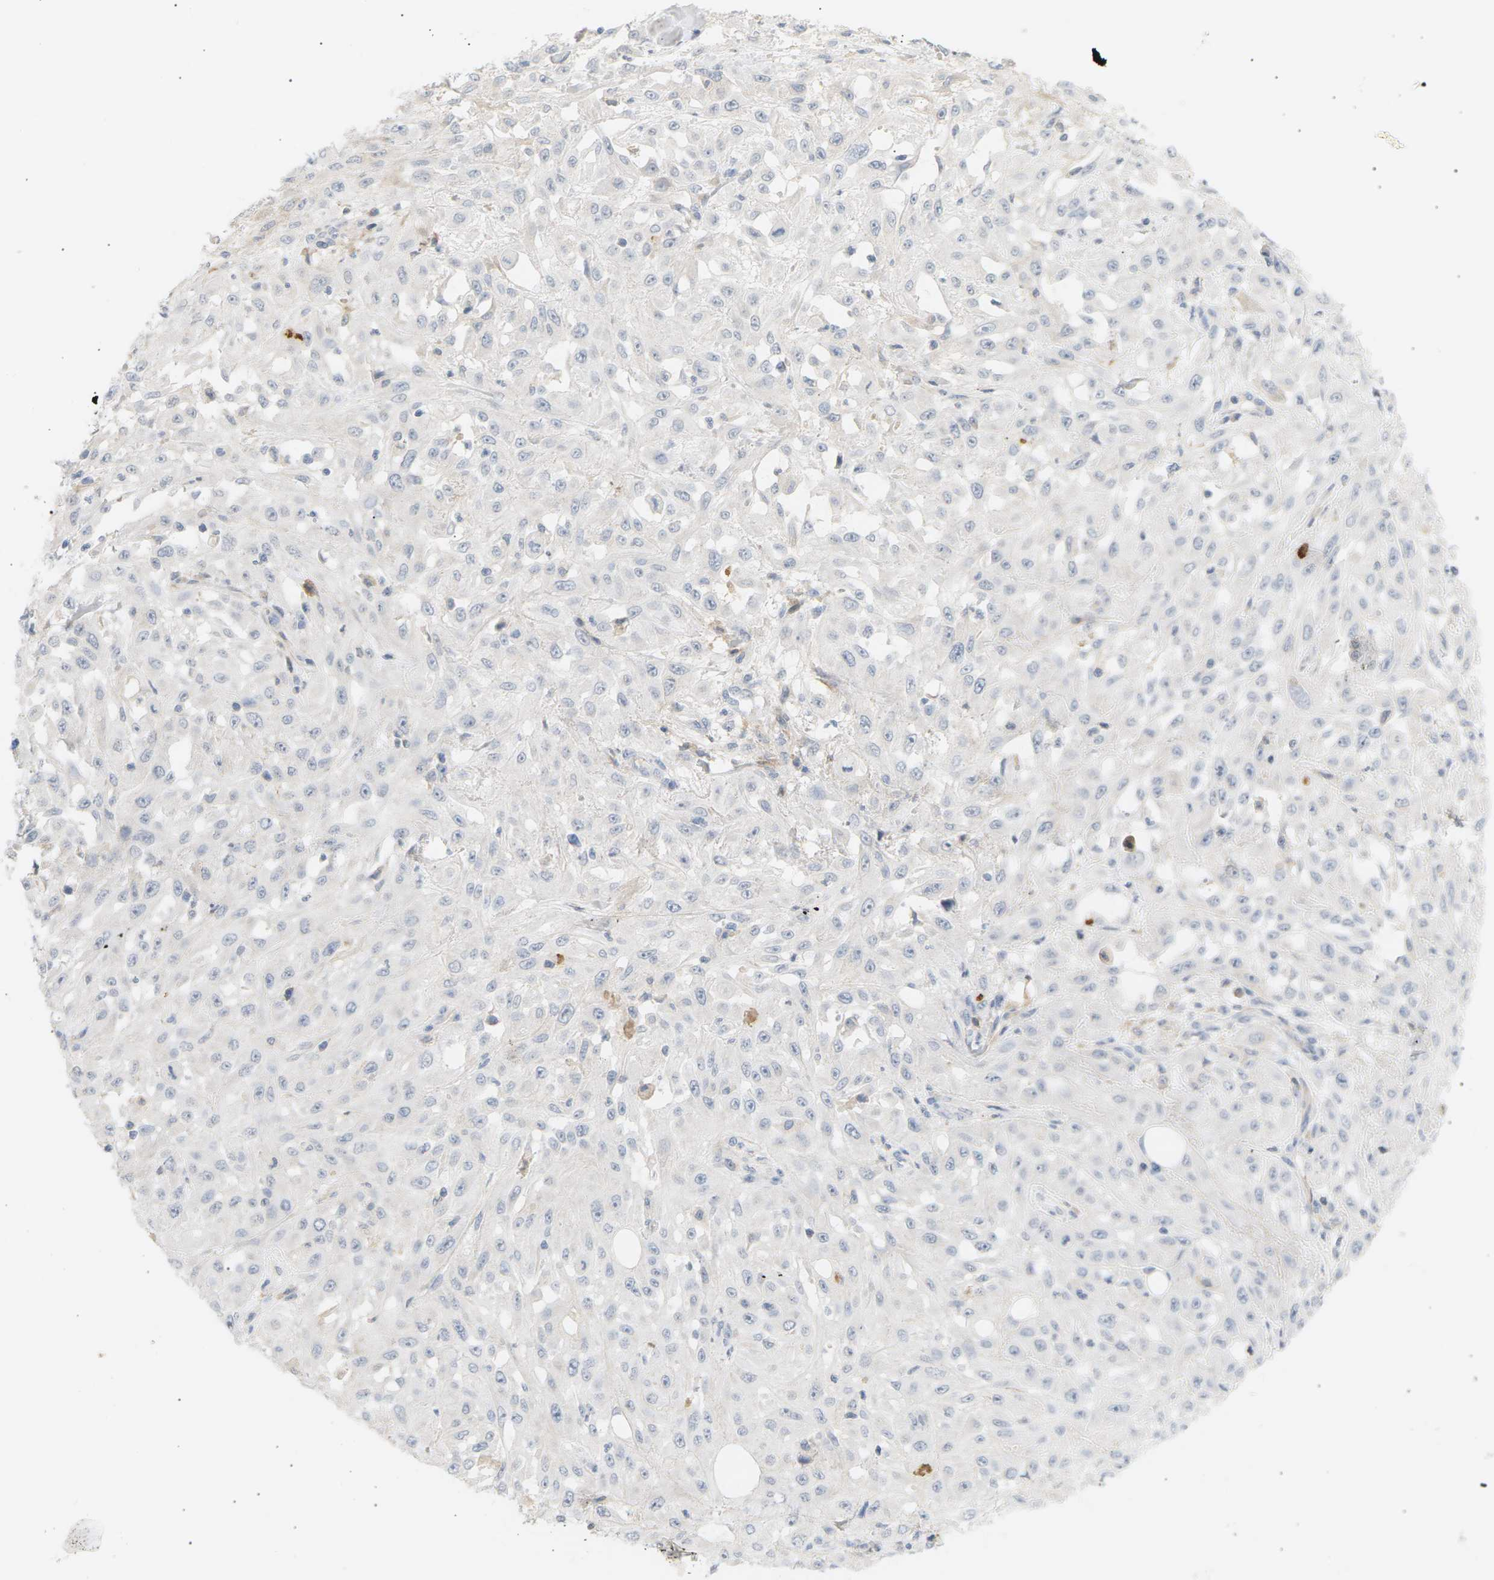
{"staining": {"intensity": "negative", "quantity": "none", "location": "none"}, "tissue": "skin cancer", "cell_type": "Tumor cells", "image_type": "cancer", "snomed": [{"axis": "morphology", "description": "Squamous cell carcinoma, NOS"}, {"axis": "morphology", "description": "Squamous cell carcinoma, metastatic, NOS"}, {"axis": "topography", "description": "Skin"}, {"axis": "topography", "description": "Lymph node"}], "caption": "Immunohistochemistry (IHC) of skin cancer displays no staining in tumor cells.", "gene": "CLU", "patient": {"sex": "male", "age": 75}}